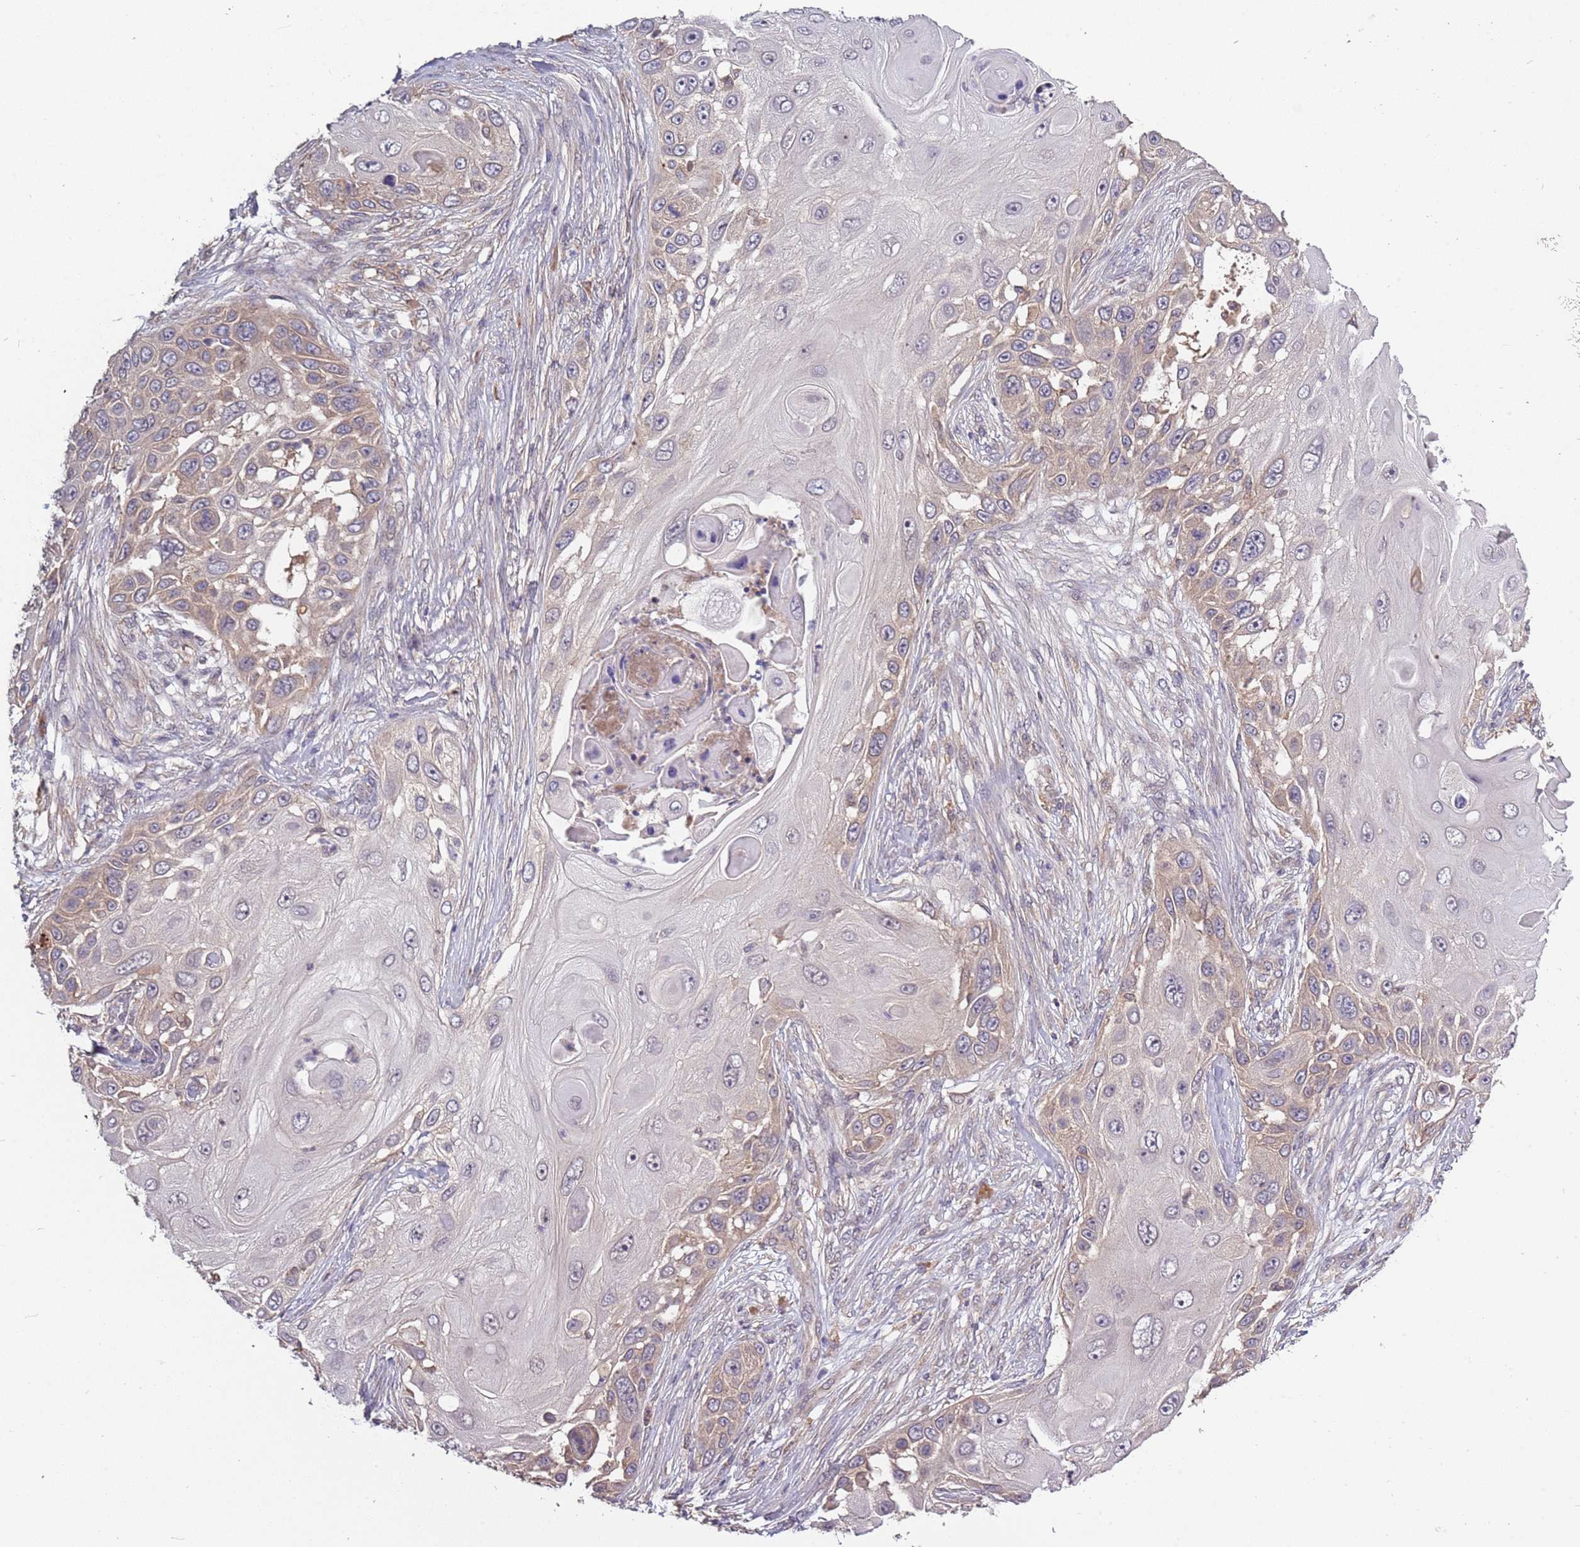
{"staining": {"intensity": "weak", "quantity": "25%-75%", "location": "cytoplasmic/membranous"}, "tissue": "skin cancer", "cell_type": "Tumor cells", "image_type": "cancer", "snomed": [{"axis": "morphology", "description": "Squamous cell carcinoma, NOS"}, {"axis": "topography", "description": "Skin"}], "caption": "Human skin cancer stained for a protein (brown) displays weak cytoplasmic/membranous positive expression in about 25%-75% of tumor cells.", "gene": "USP32", "patient": {"sex": "female", "age": 44}}